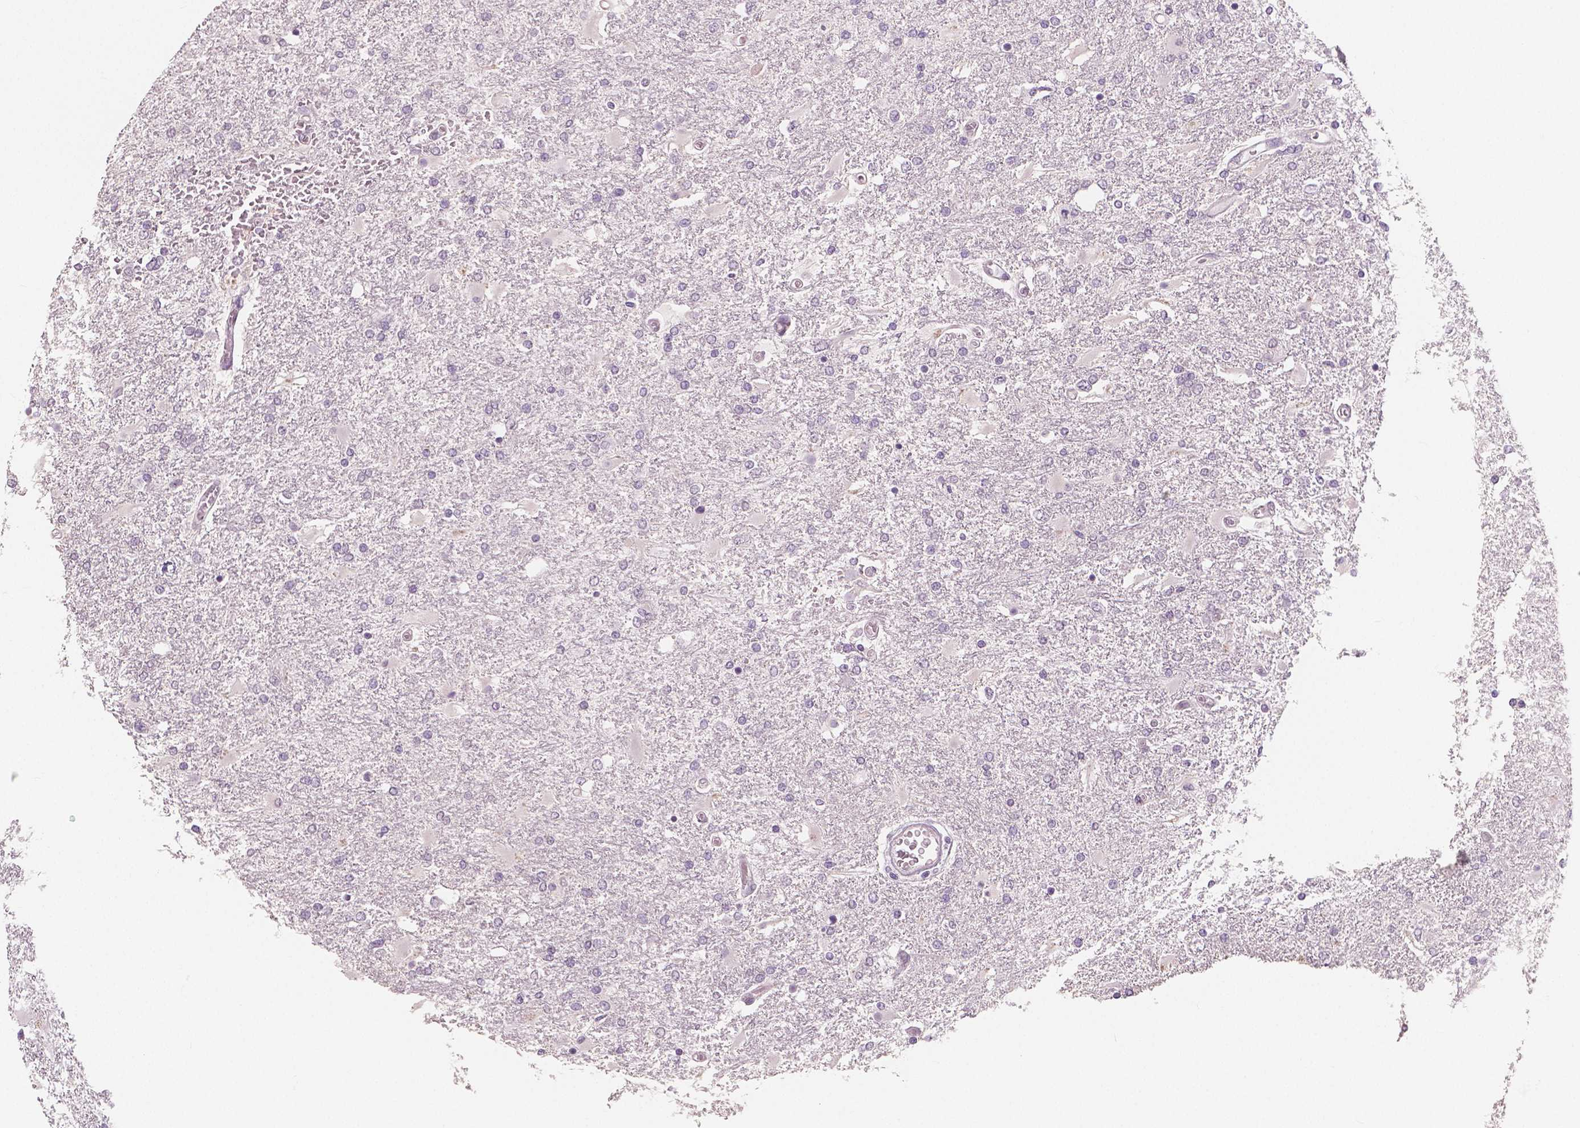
{"staining": {"intensity": "negative", "quantity": "none", "location": "none"}, "tissue": "glioma", "cell_type": "Tumor cells", "image_type": "cancer", "snomed": [{"axis": "morphology", "description": "Glioma, malignant, High grade"}, {"axis": "topography", "description": "Cerebral cortex"}], "caption": "Immunohistochemistry (IHC) micrograph of neoplastic tissue: high-grade glioma (malignant) stained with DAB (3,3'-diaminobenzidine) demonstrates no significant protein staining in tumor cells.", "gene": "KIT", "patient": {"sex": "male", "age": 79}}